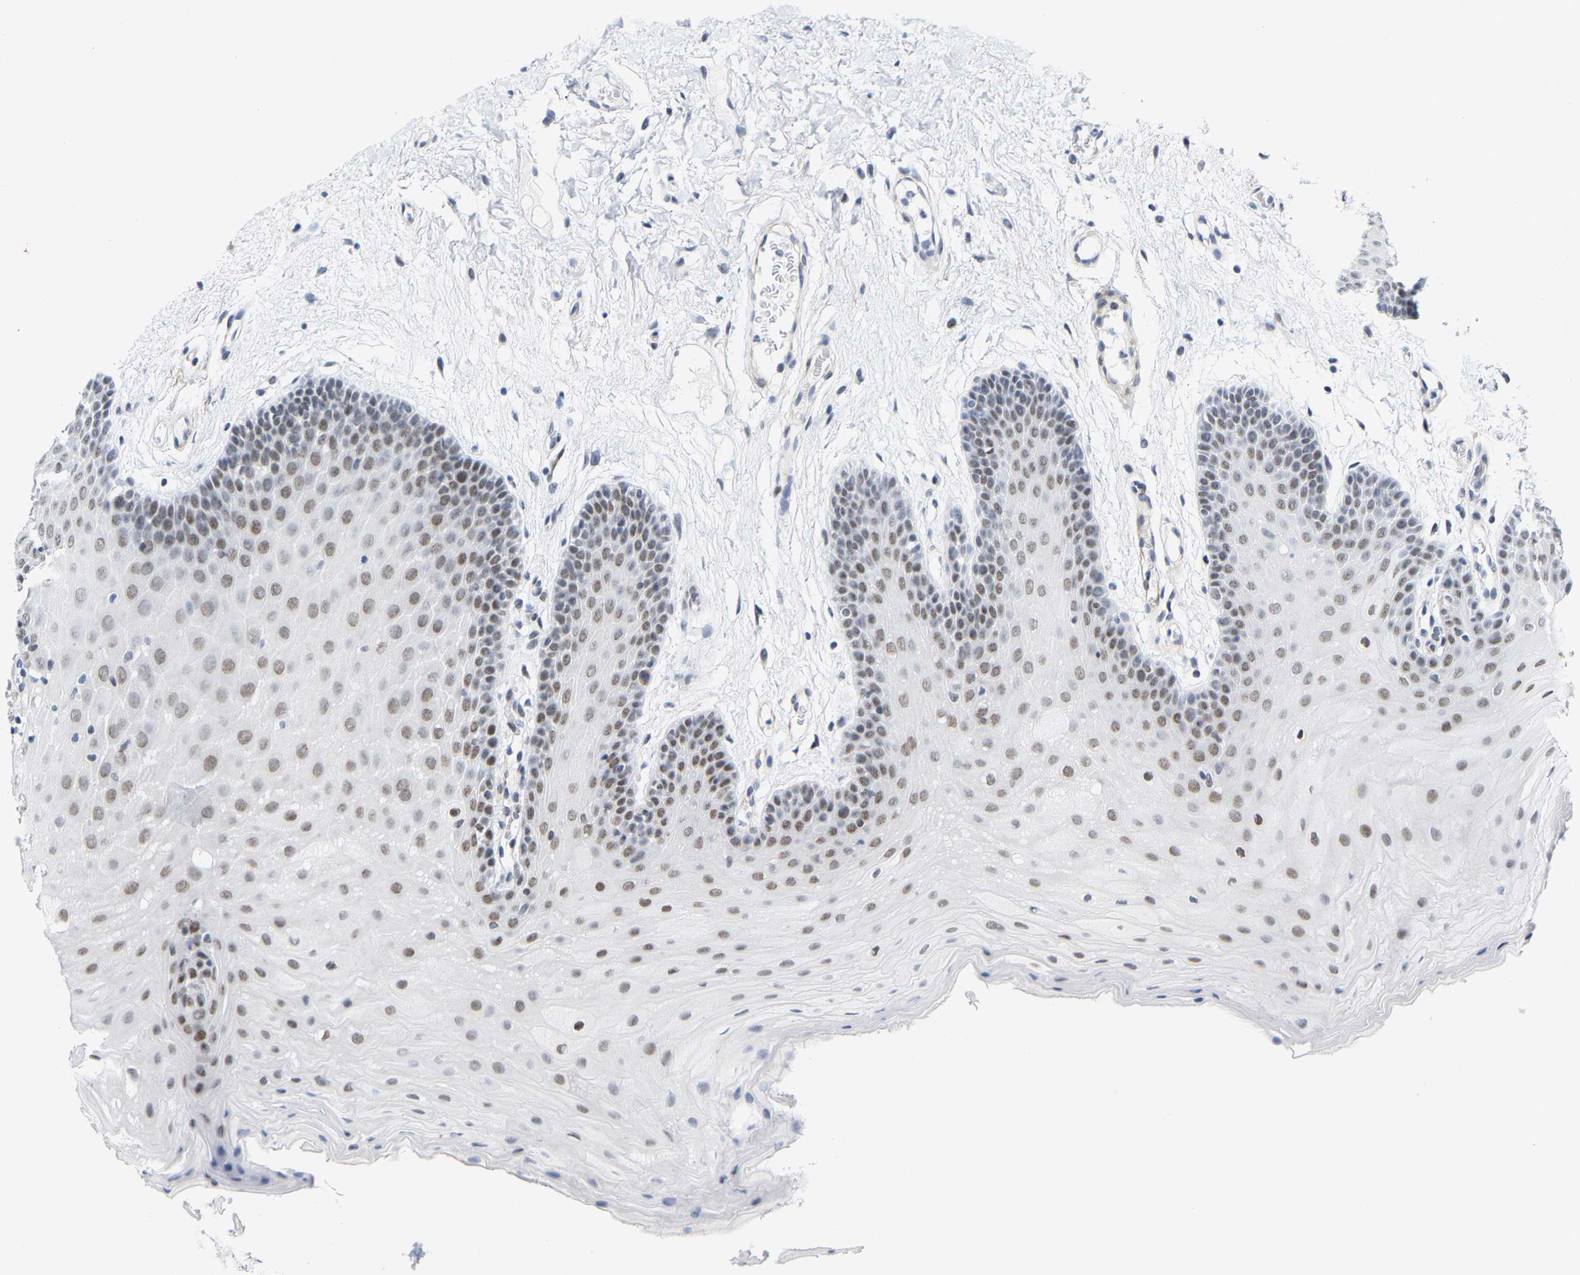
{"staining": {"intensity": "moderate", "quantity": ">75%", "location": "nuclear"}, "tissue": "oral mucosa", "cell_type": "Squamous epithelial cells", "image_type": "normal", "snomed": [{"axis": "morphology", "description": "Normal tissue, NOS"}, {"axis": "morphology", "description": "Squamous cell carcinoma, NOS"}, {"axis": "topography", "description": "Oral tissue"}, {"axis": "topography", "description": "Head-Neck"}], "caption": "Immunohistochemistry micrograph of normal oral mucosa stained for a protein (brown), which reveals medium levels of moderate nuclear positivity in approximately >75% of squamous epithelial cells.", "gene": "FAM180A", "patient": {"sex": "male", "age": 71}}